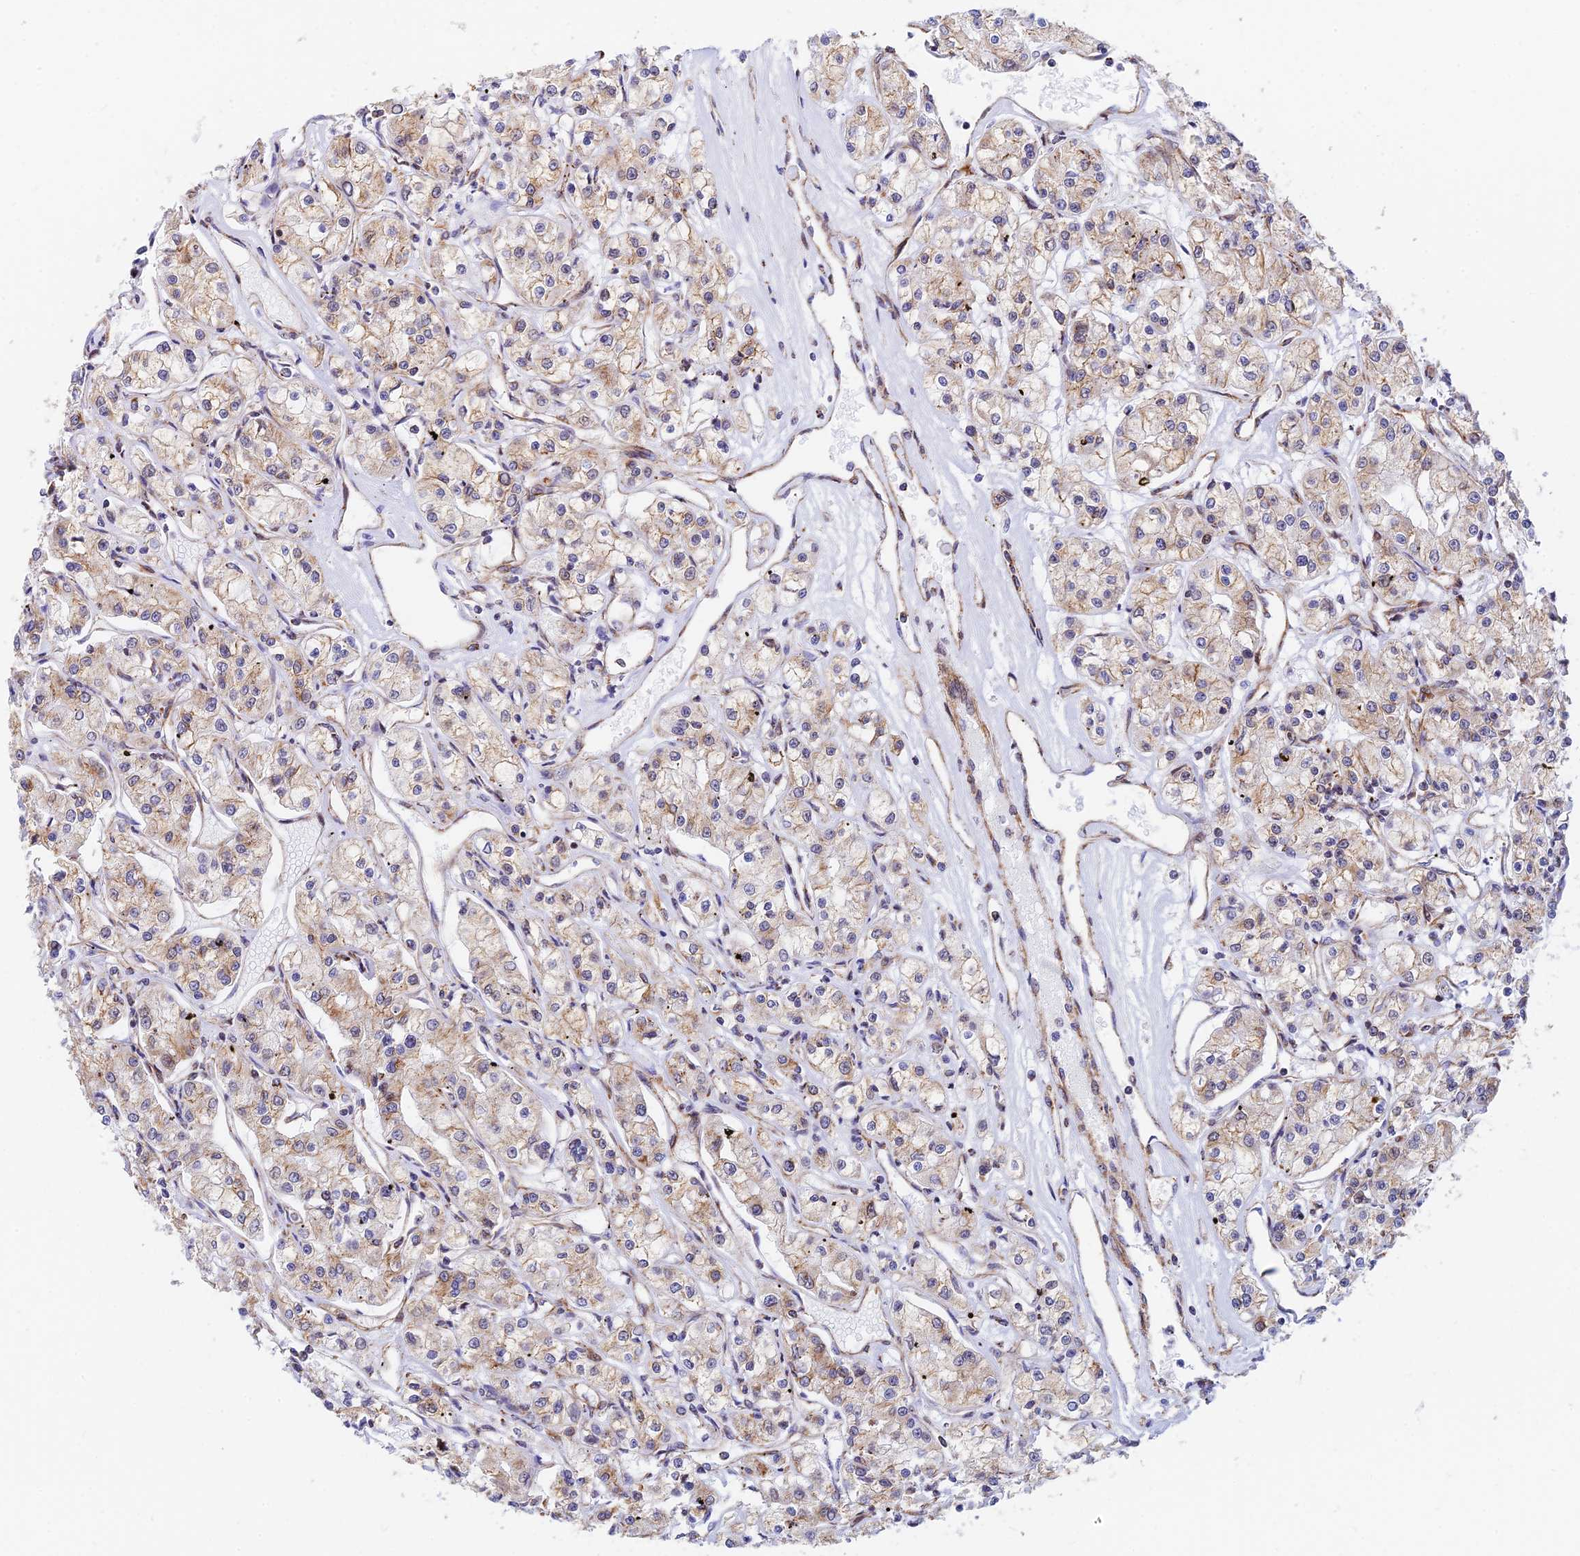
{"staining": {"intensity": "weak", "quantity": "25%-75%", "location": "cytoplasmic/membranous"}, "tissue": "renal cancer", "cell_type": "Tumor cells", "image_type": "cancer", "snomed": [{"axis": "morphology", "description": "Adenocarcinoma, NOS"}, {"axis": "topography", "description": "Kidney"}], "caption": "Immunohistochemistry (IHC) histopathology image of renal cancer stained for a protein (brown), which shows low levels of weak cytoplasmic/membranous positivity in approximately 25%-75% of tumor cells.", "gene": "VSTM2L", "patient": {"sex": "female", "age": 59}}